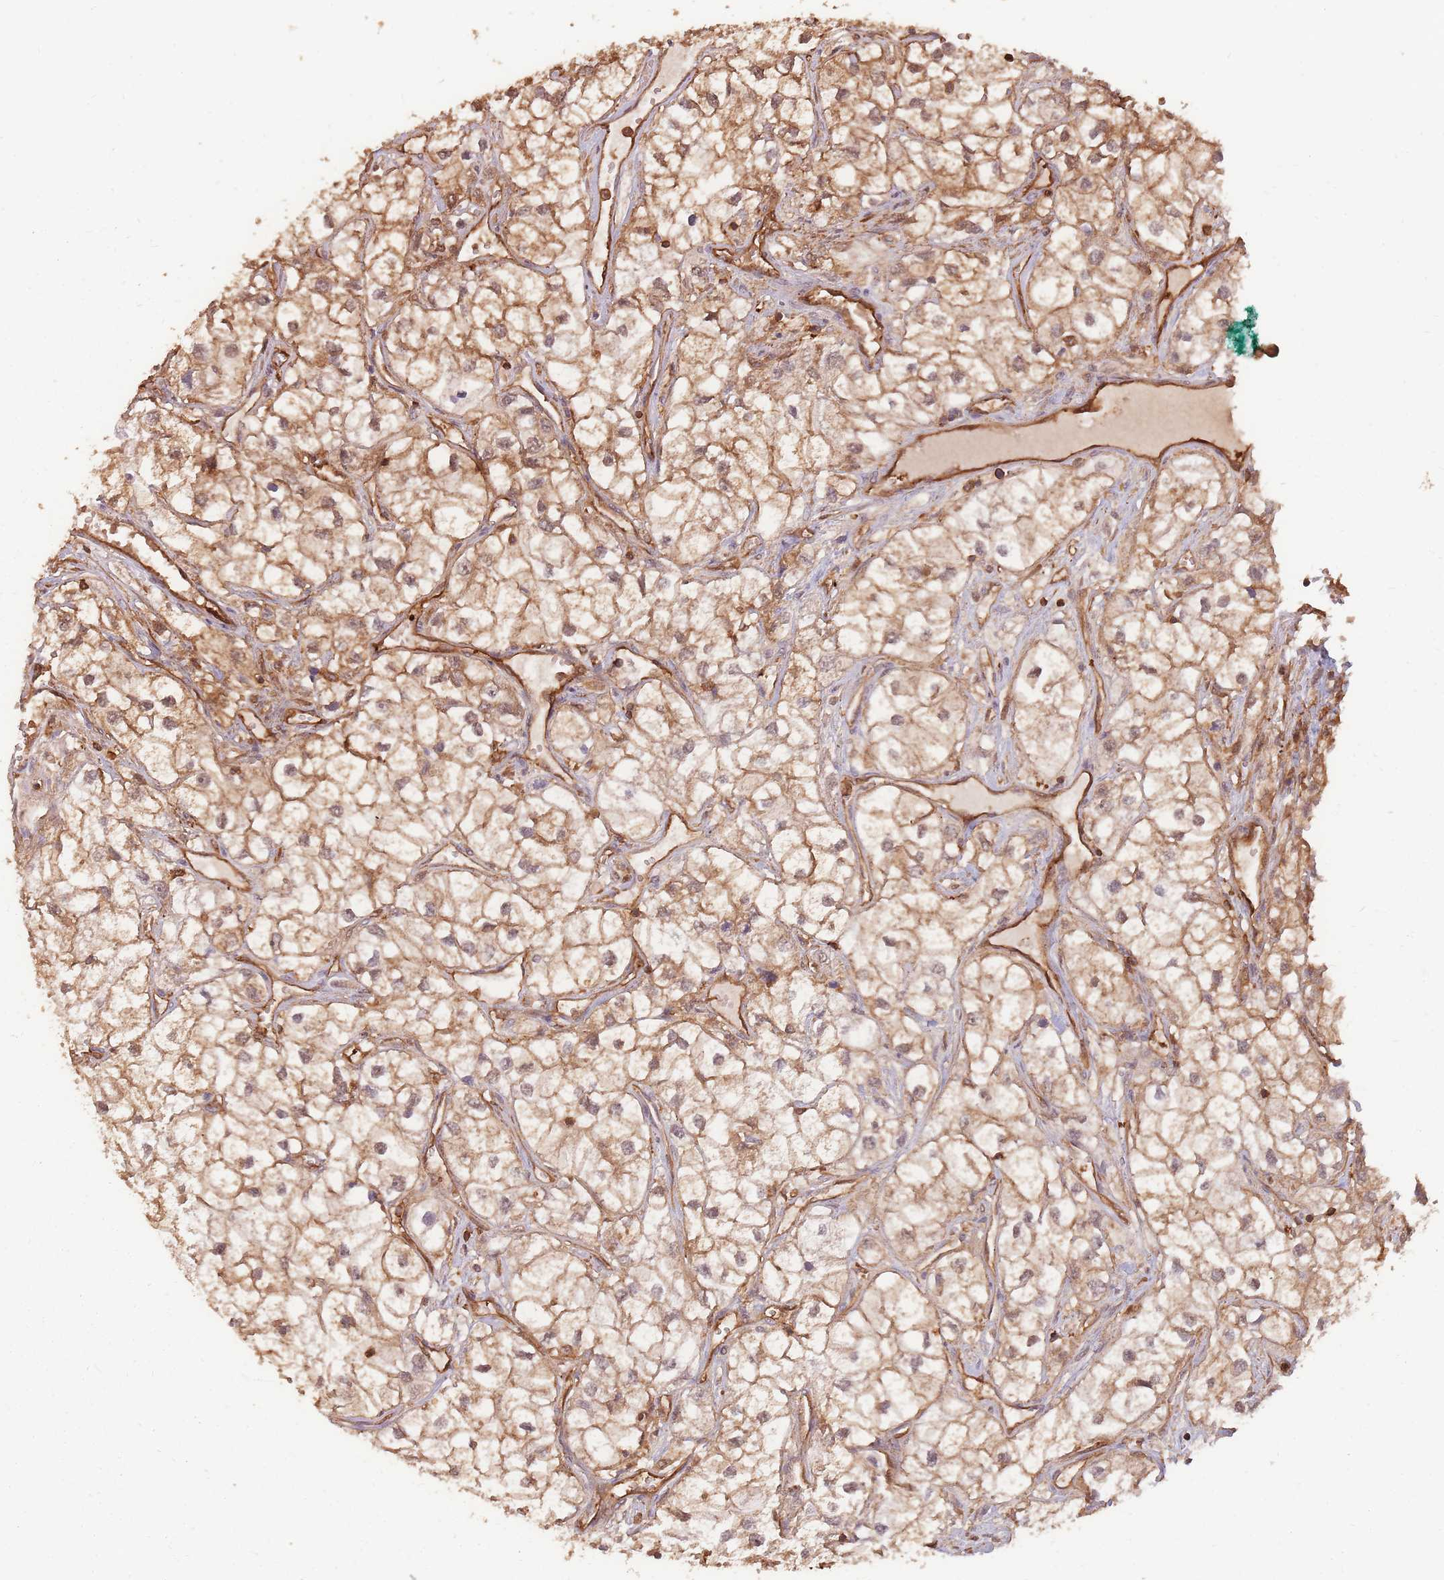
{"staining": {"intensity": "moderate", "quantity": ">75%", "location": "cytoplasmic/membranous"}, "tissue": "renal cancer", "cell_type": "Tumor cells", "image_type": "cancer", "snomed": [{"axis": "morphology", "description": "Adenocarcinoma, NOS"}, {"axis": "topography", "description": "Kidney"}], "caption": "Renal cancer (adenocarcinoma) stained for a protein (brown) shows moderate cytoplasmic/membranous positive positivity in approximately >75% of tumor cells.", "gene": "PLS3", "patient": {"sex": "male", "age": 59}}